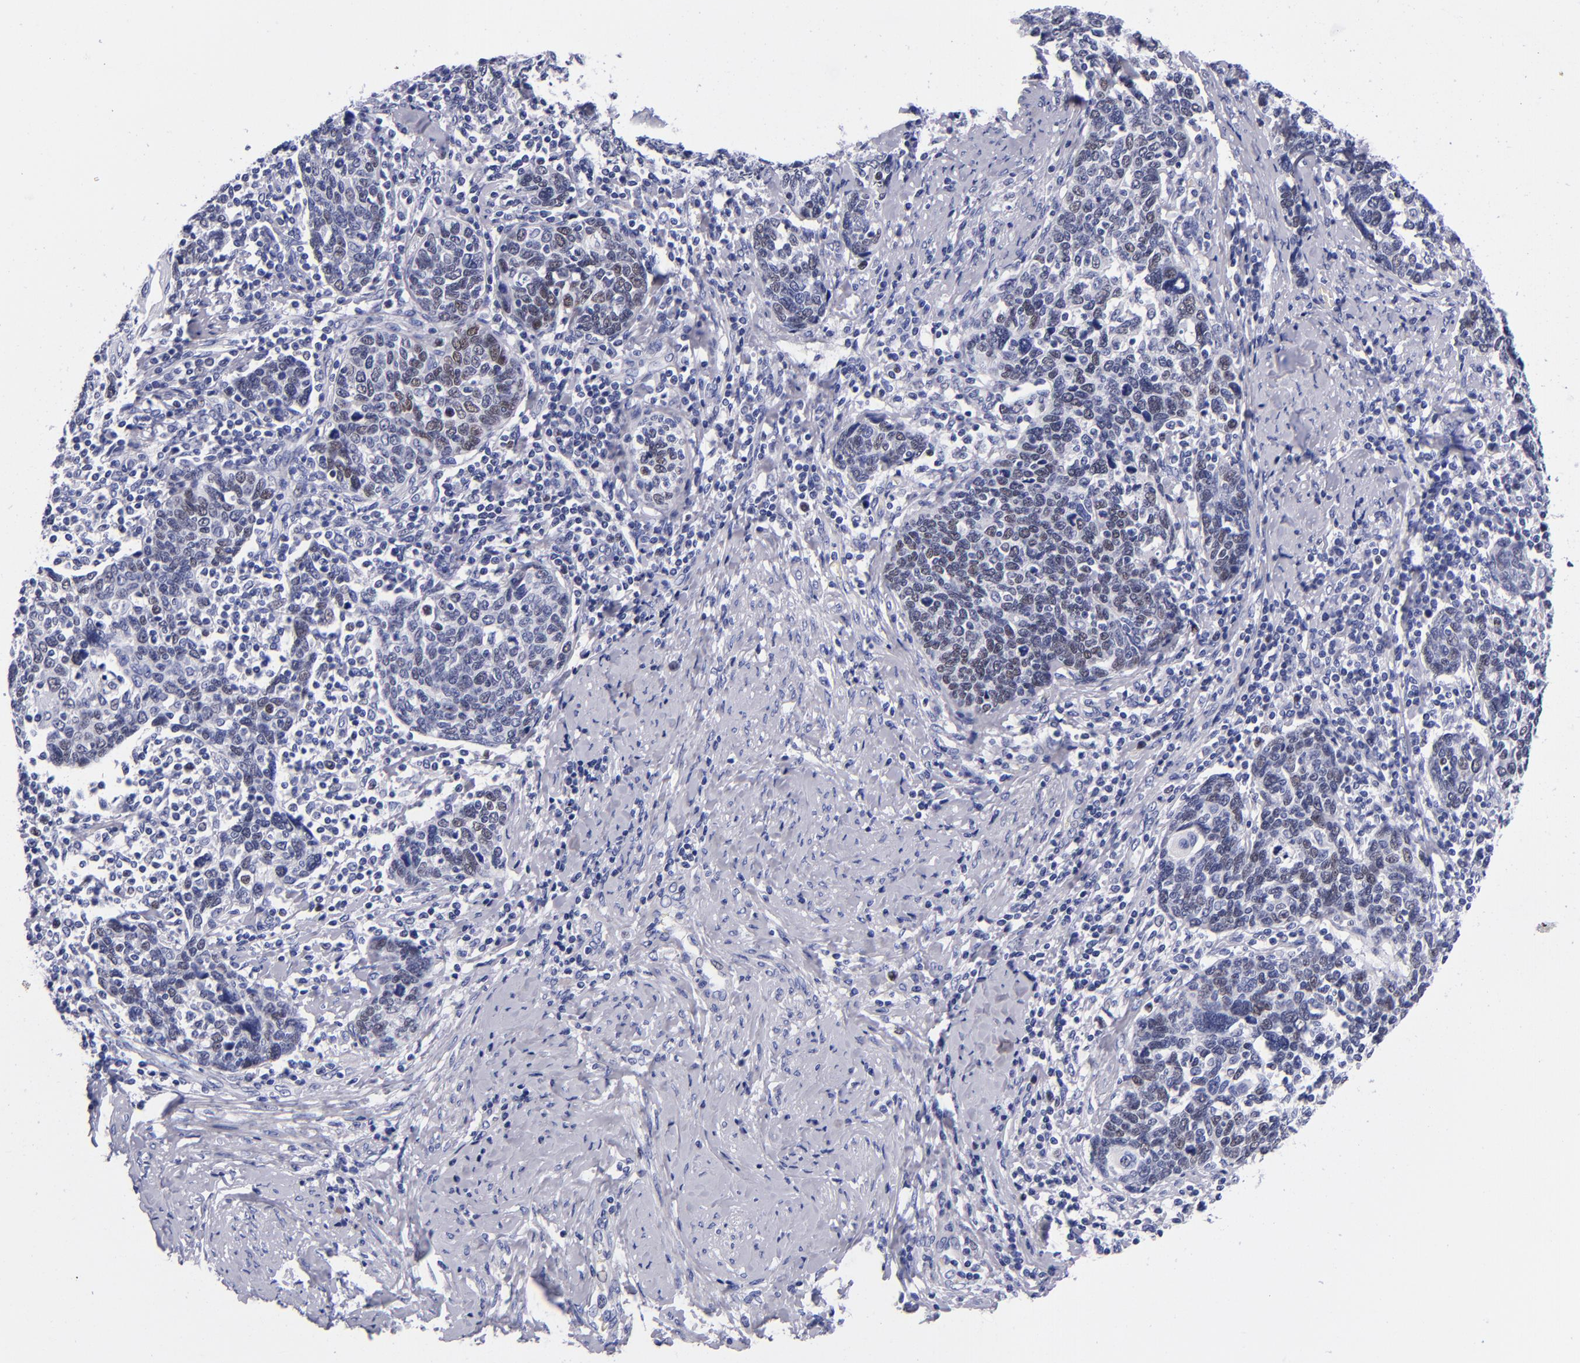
{"staining": {"intensity": "negative", "quantity": "none", "location": "none"}, "tissue": "cervical cancer", "cell_type": "Tumor cells", "image_type": "cancer", "snomed": [{"axis": "morphology", "description": "Squamous cell carcinoma, NOS"}, {"axis": "topography", "description": "Cervix"}], "caption": "This is a photomicrograph of immunohistochemistry (IHC) staining of cervical cancer, which shows no positivity in tumor cells.", "gene": "MCM7", "patient": {"sex": "female", "age": 41}}